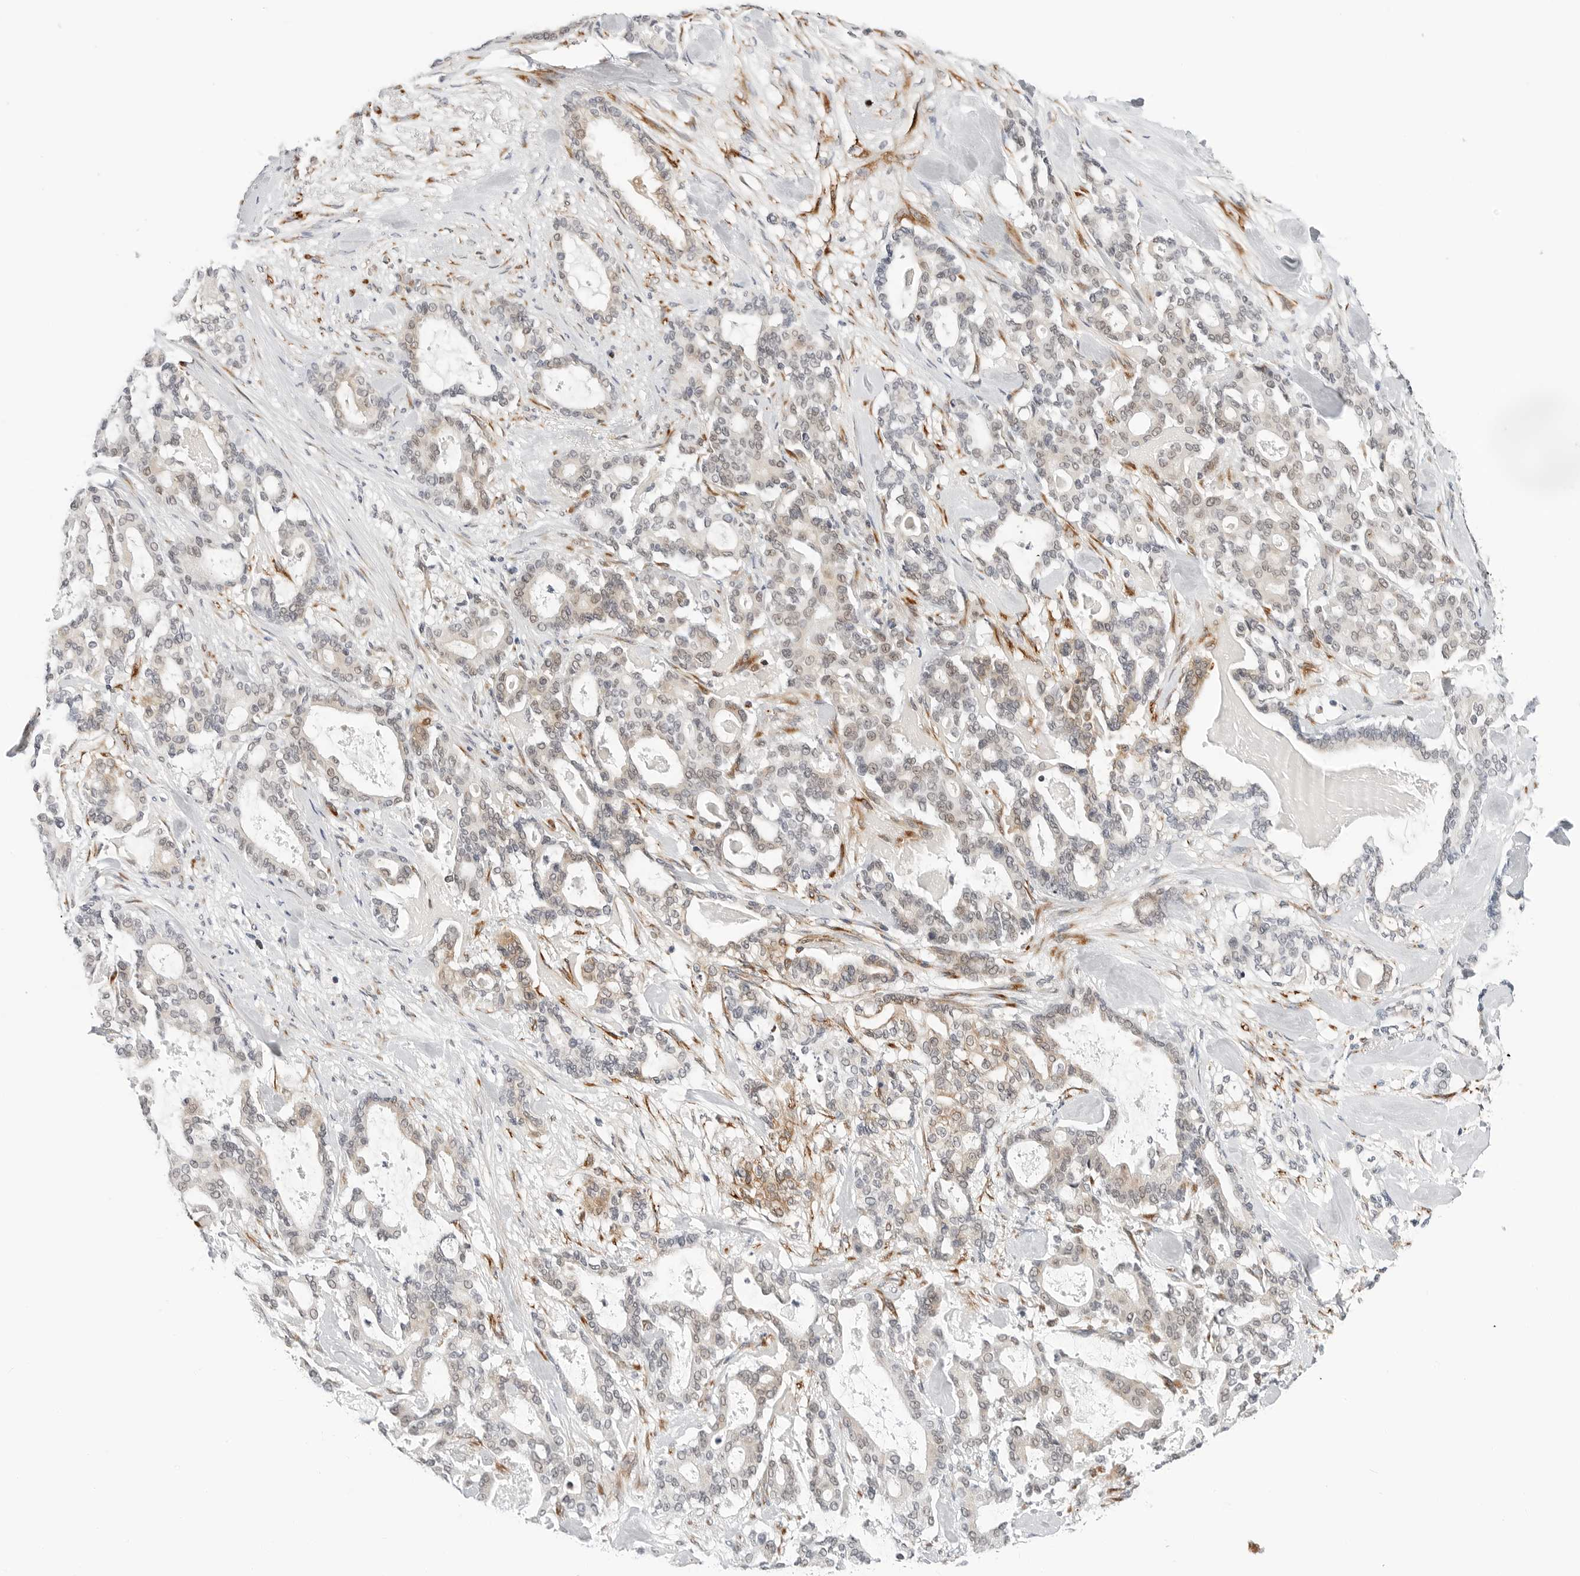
{"staining": {"intensity": "moderate", "quantity": "25%-75%", "location": "cytoplasmic/membranous,nuclear"}, "tissue": "pancreatic cancer", "cell_type": "Tumor cells", "image_type": "cancer", "snomed": [{"axis": "morphology", "description": "Adenocarcinoma, NOS"}, {"axis": "topography", "description": "Pancreas"}], "caption": "The histopathology image shows a brown stain indicating the presence of a protein in the cytoplasmic/membranous and nuclear of tumor cells in pancreatic cancer (adenocarcinoma).", "gene": "TSEN2", "patient": {"sex": "male", "age": 63}}